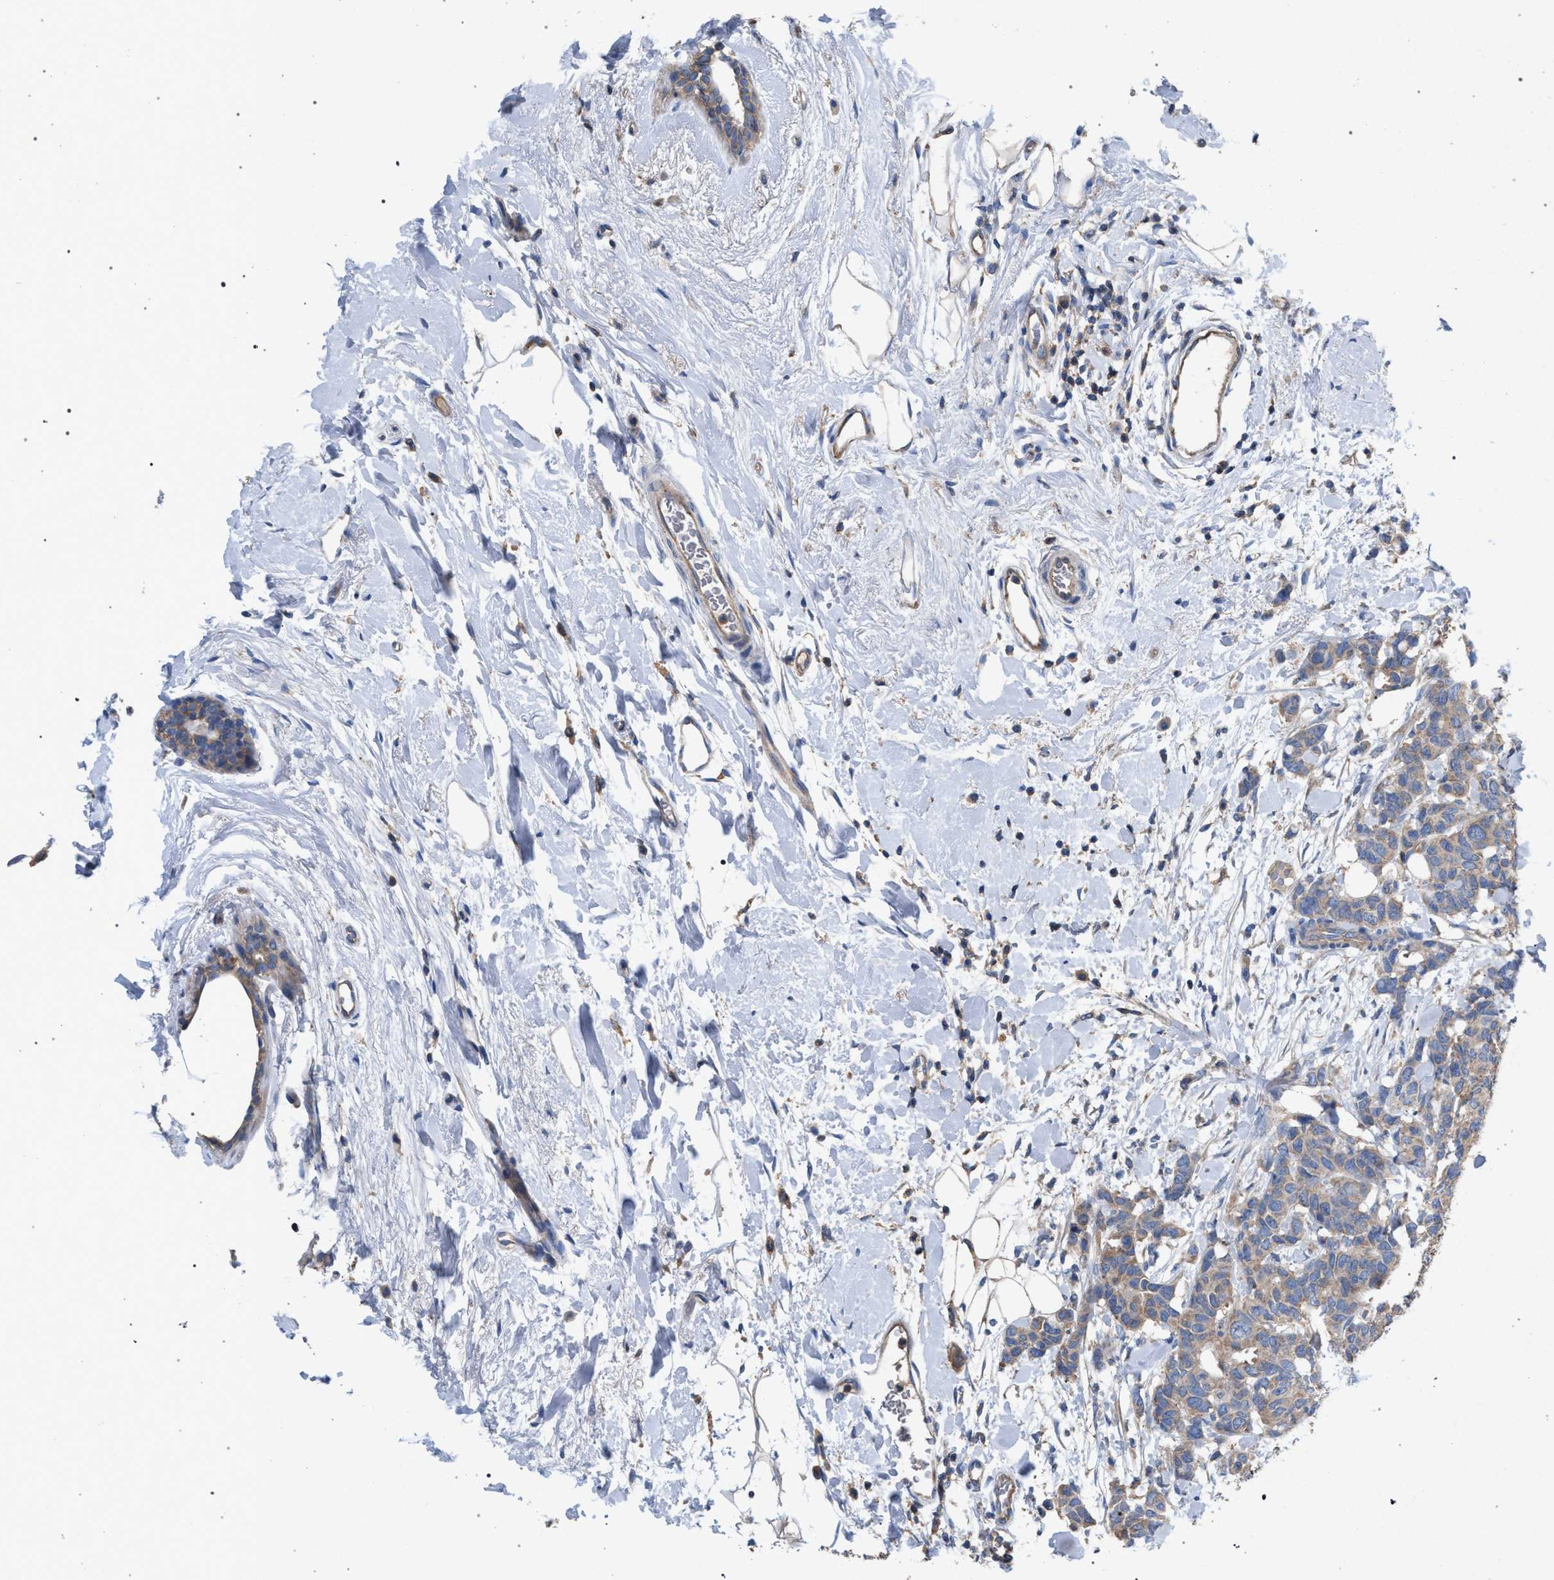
{"staining": {"intensity": "weak", "quantity": "25%-75%", "location": "cytoplasmic/membranous"}, "tissue": "breast cancer", "cell_type": "Tumor cells", "image_type": "cancer", "snomed": [{"axis": "morphology", "description": "Duct carcinoma"}, {"axis": "topography", "description": "Breast"}], "caption": "Breast cancer (infiltrating ductal carcinoma) stained for a protein demonstrates weak cytoplasmic/membranous positivity in tumor cells.", "gene": "VPS13A", "patient": {"sex": "female", "age": 87}}